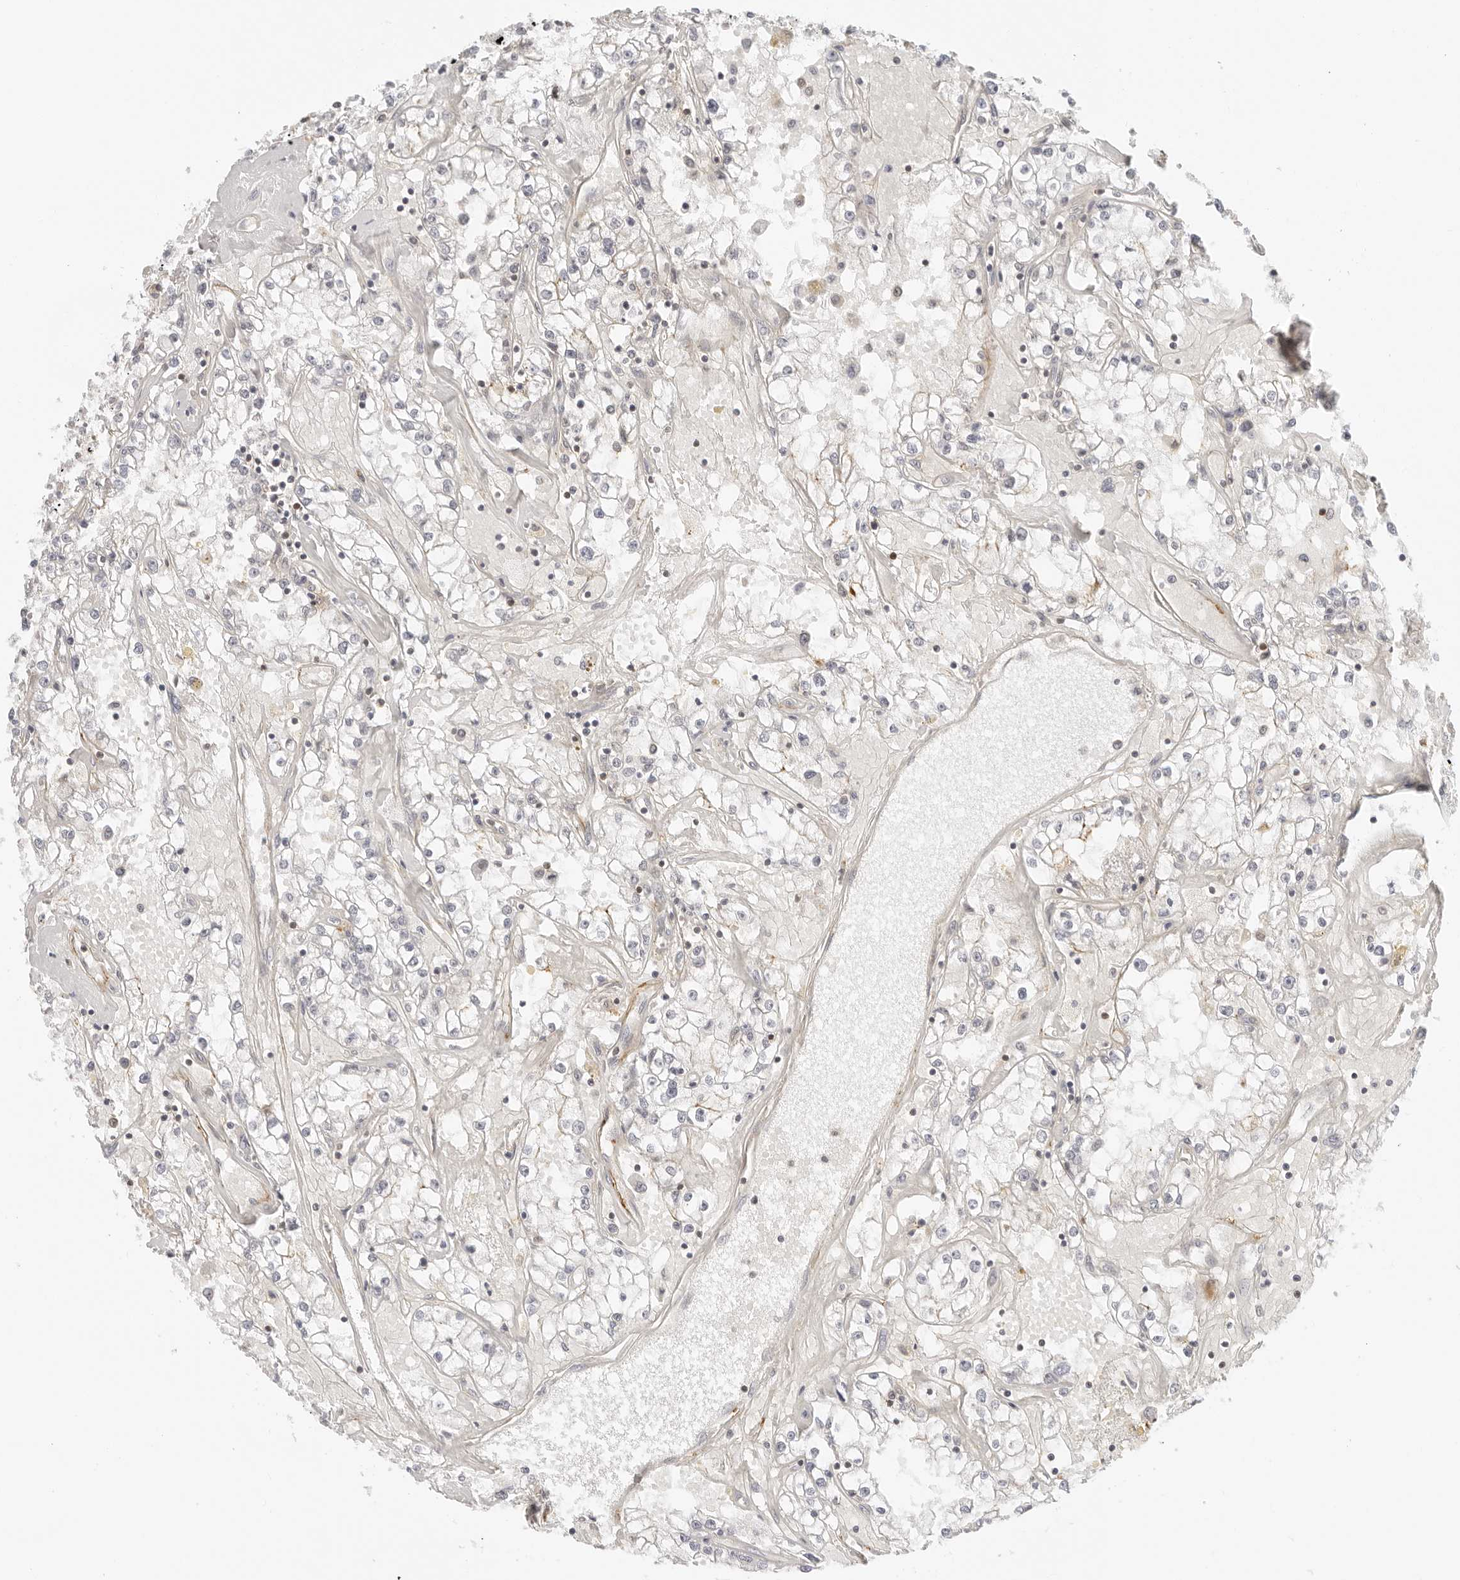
{"staining": {"intensity": "negative", "quantity": "none", "location": "none"}, "tissue": "renal cancer", "cell_type": "Tumor cells", "image_type": "cancer", "snomed": [{"axis": "morphology", "description": "Adenocarcinoma, NOS"}, {"axis": "topography", "description": "Kidney"}], "caption": "The histopathology image reveals no significant positivity in tumor cells of adenocarcinoma (renal).", "gene": "OSCP1", "patient": {"sex": "male", "age": 56}}